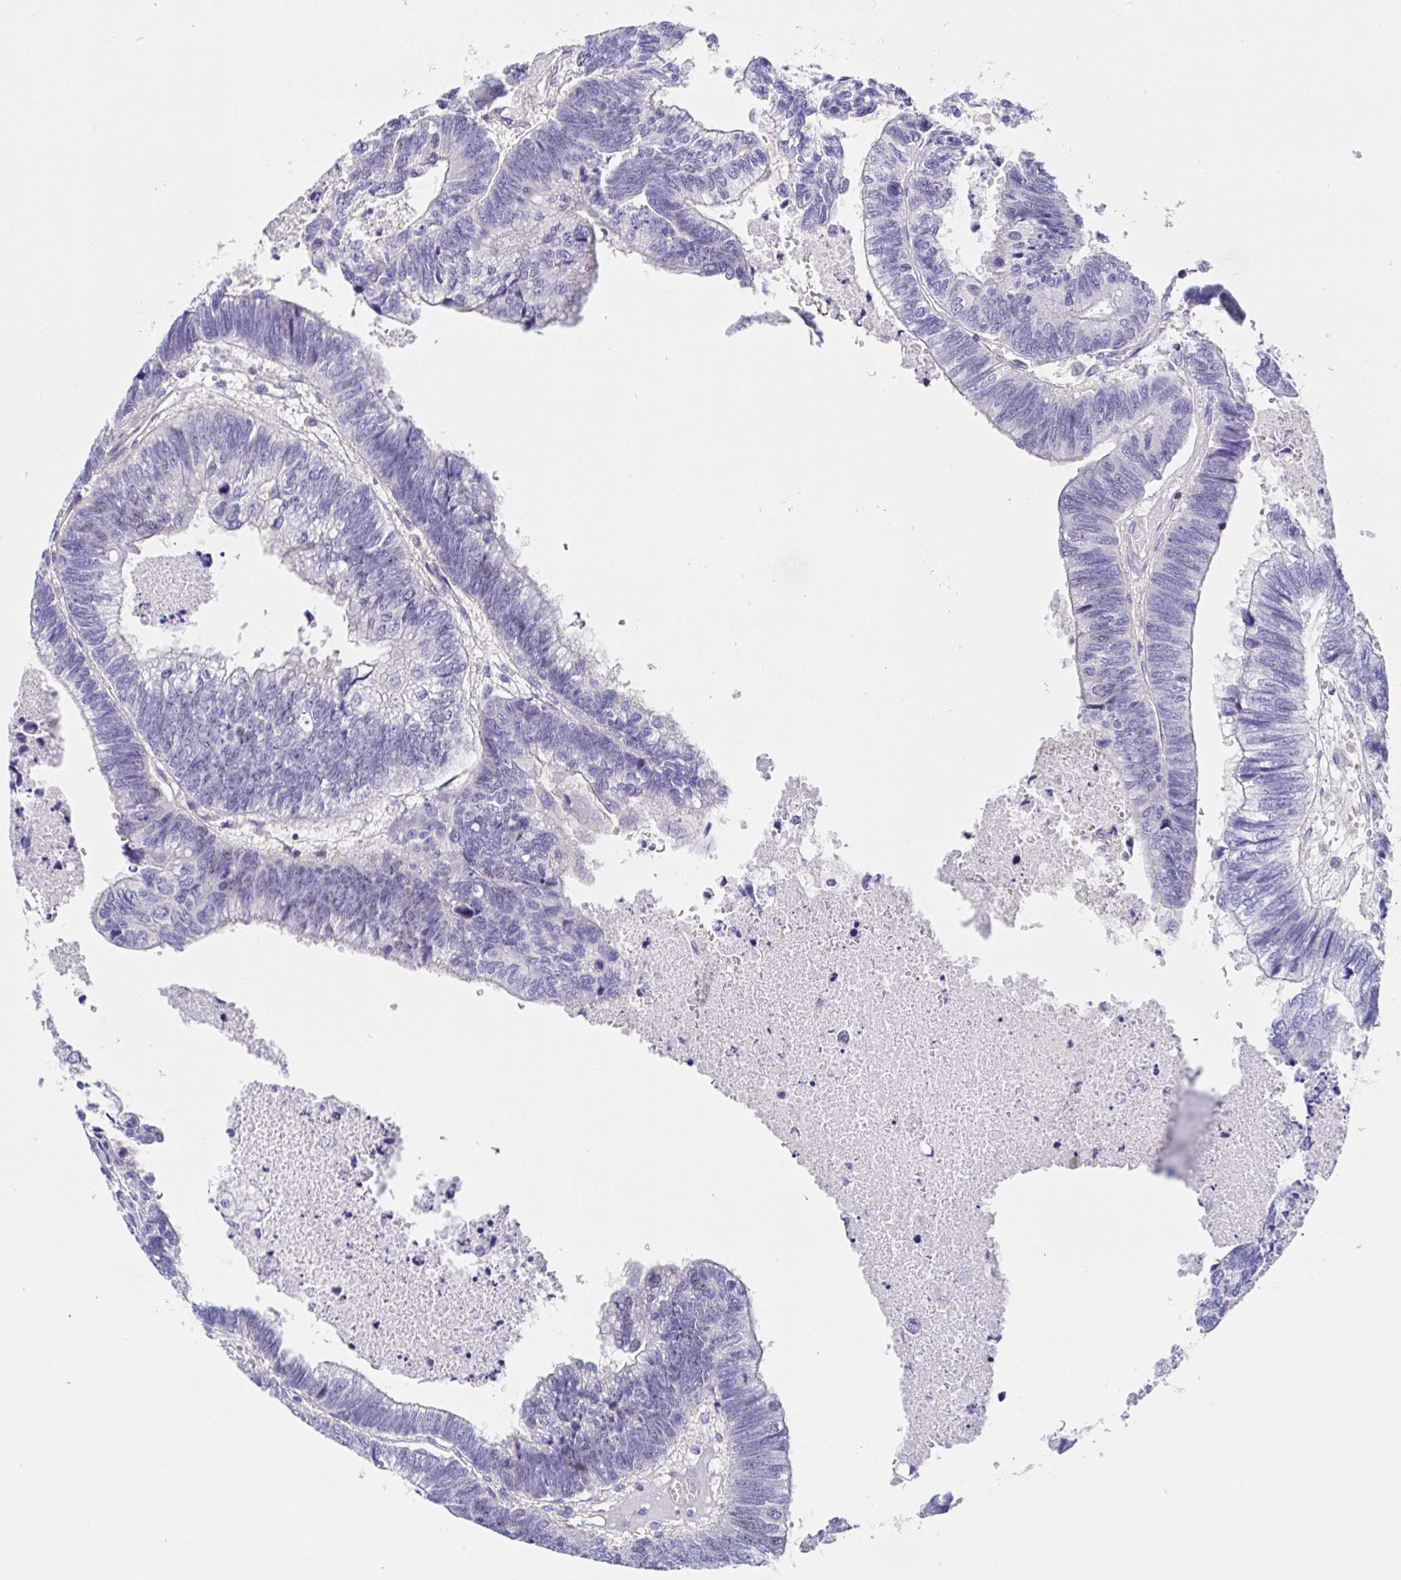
{"staining": {"intensity": "moderate", "quantity": "25%-75%", "location": "nuclear"}, "tissue": "colorectal cancer", "cell_type": "Tumor cells", "image_type": "cancer", "snomed": [{"axis": "morphology", "description": "Adenocarcinoma, NOS"}, {"axis": "topography", "description": "Colon"}], "caption": "Tumor cells show moderate nuclear positivity in about 25%-75% of cells in adenocarcinoma (colorectal). Nuclei are stained in blue.", "gene": "TIMELESS", "patient": {"sex": "male", "age": 62}}